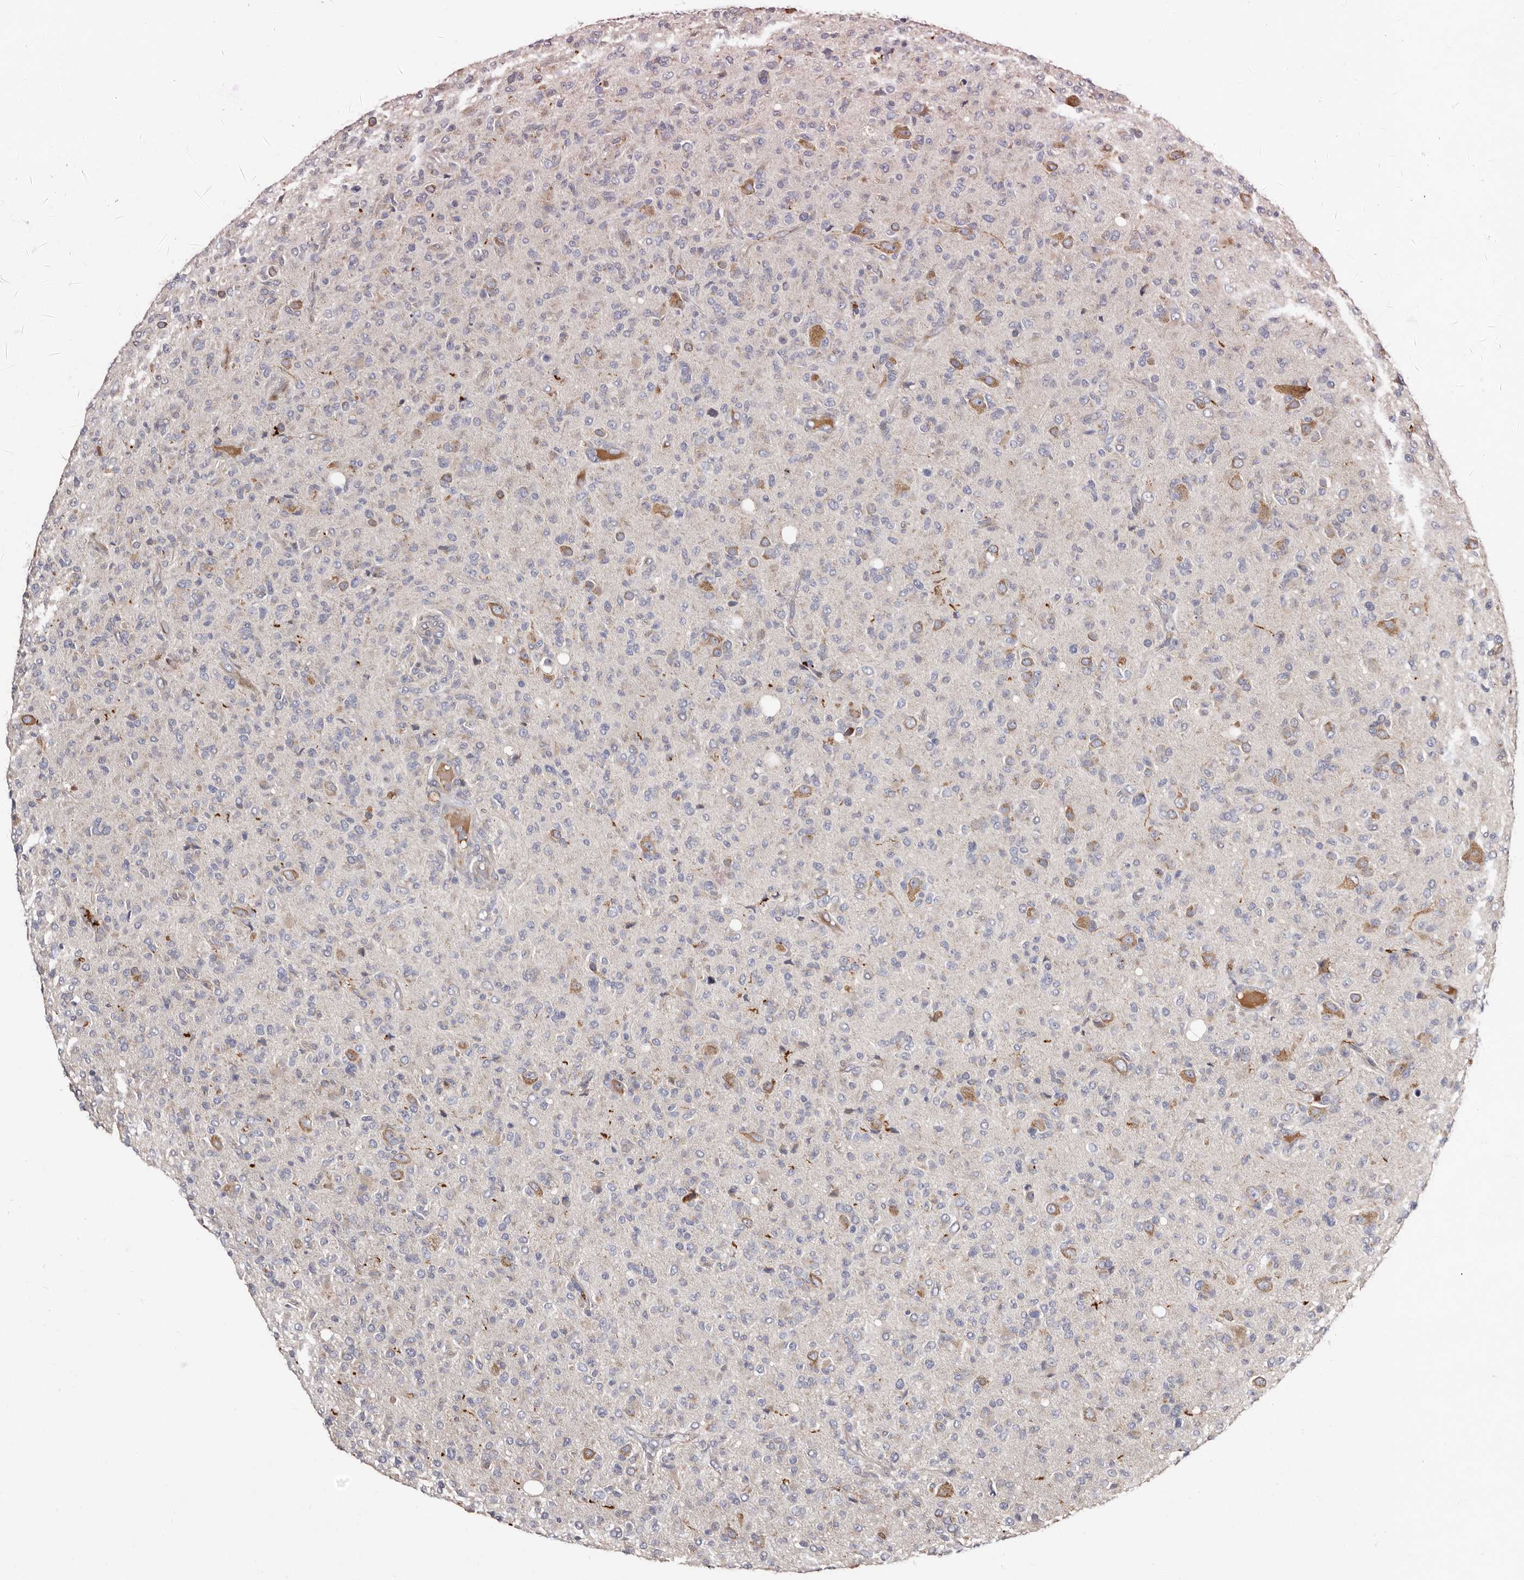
{"staining": {"intensity": "negative", "quantity": "none", "location": "none"}, "tissue": "glioma", "cell_type": "Tumor cells", "image_type": "cancer", "snomed": [{"axis": "morphology", "description": "Glioma, malignant, High grade"}, {"axis": "topography", "description": "Brain"}], "caption": "A micrograph of glioma stained for a protein reveals no brown staining in tumor cells.", "gene": "ASIC5", "patient": {"sex": "female", "age": 57}}